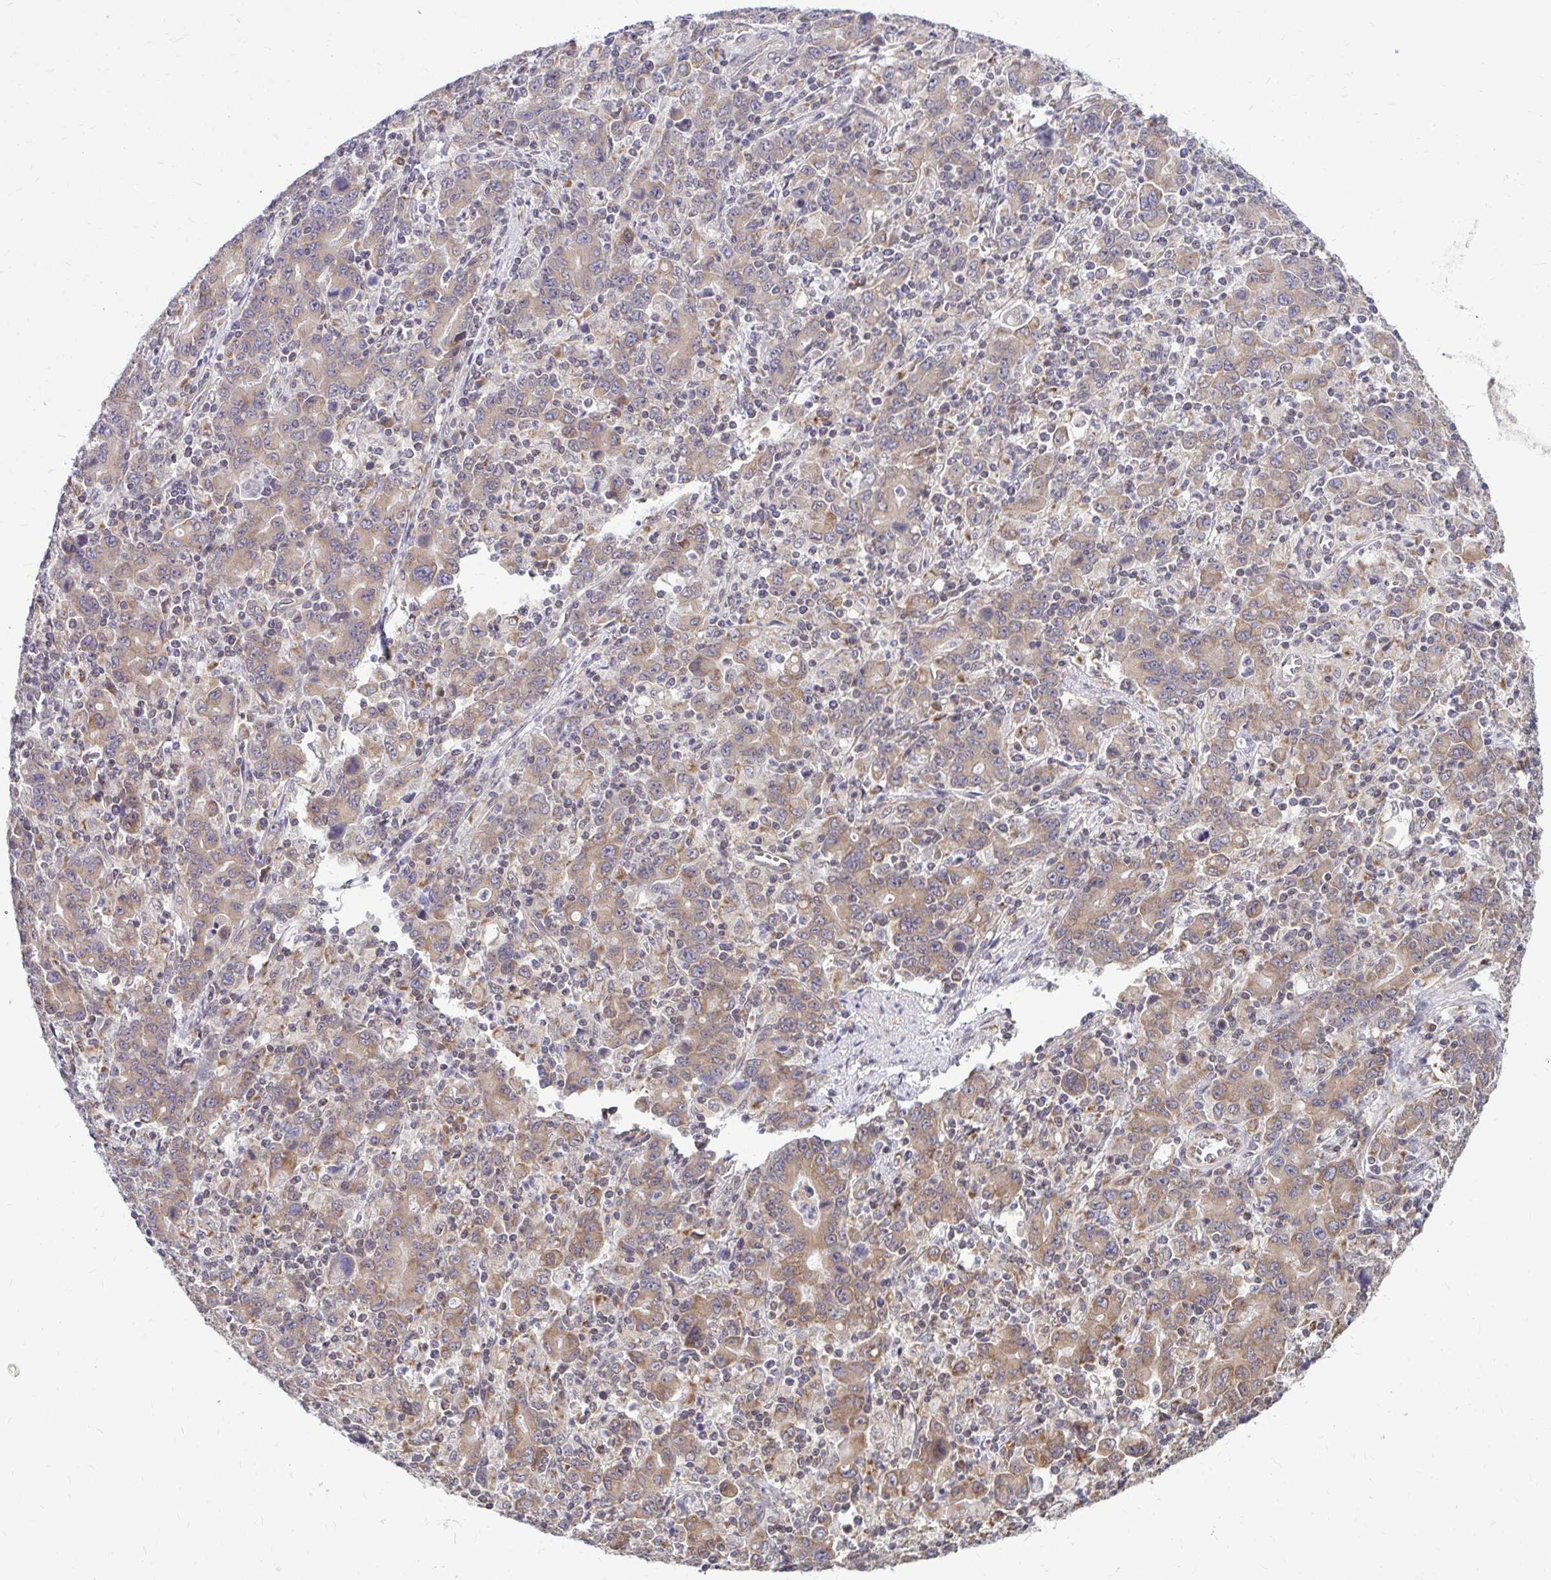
{"staining": {"intensity": "weak", "quantity": ">75%", "location": "cytoplasmic/membranous"}, "tissue": "stomach cancer", "cell_type": "Tumor cells", "image_type": "cancer", "snomed": [{"axis": "morphology", "description": "Adenocarcinoma, NOS"}, {"axis": "topography", "description": "Stomach, upper"}], "caption": "An immunohistochemistry (IHC) micrograph of neoplastic tissue is shown. Protein staining in brown shows weak cytoplasmic/membranous positivity in stomach adenocarcinoma within tumor cells.", "gene": "FMR1", "patient": {"sex": "male", "age": 69}}